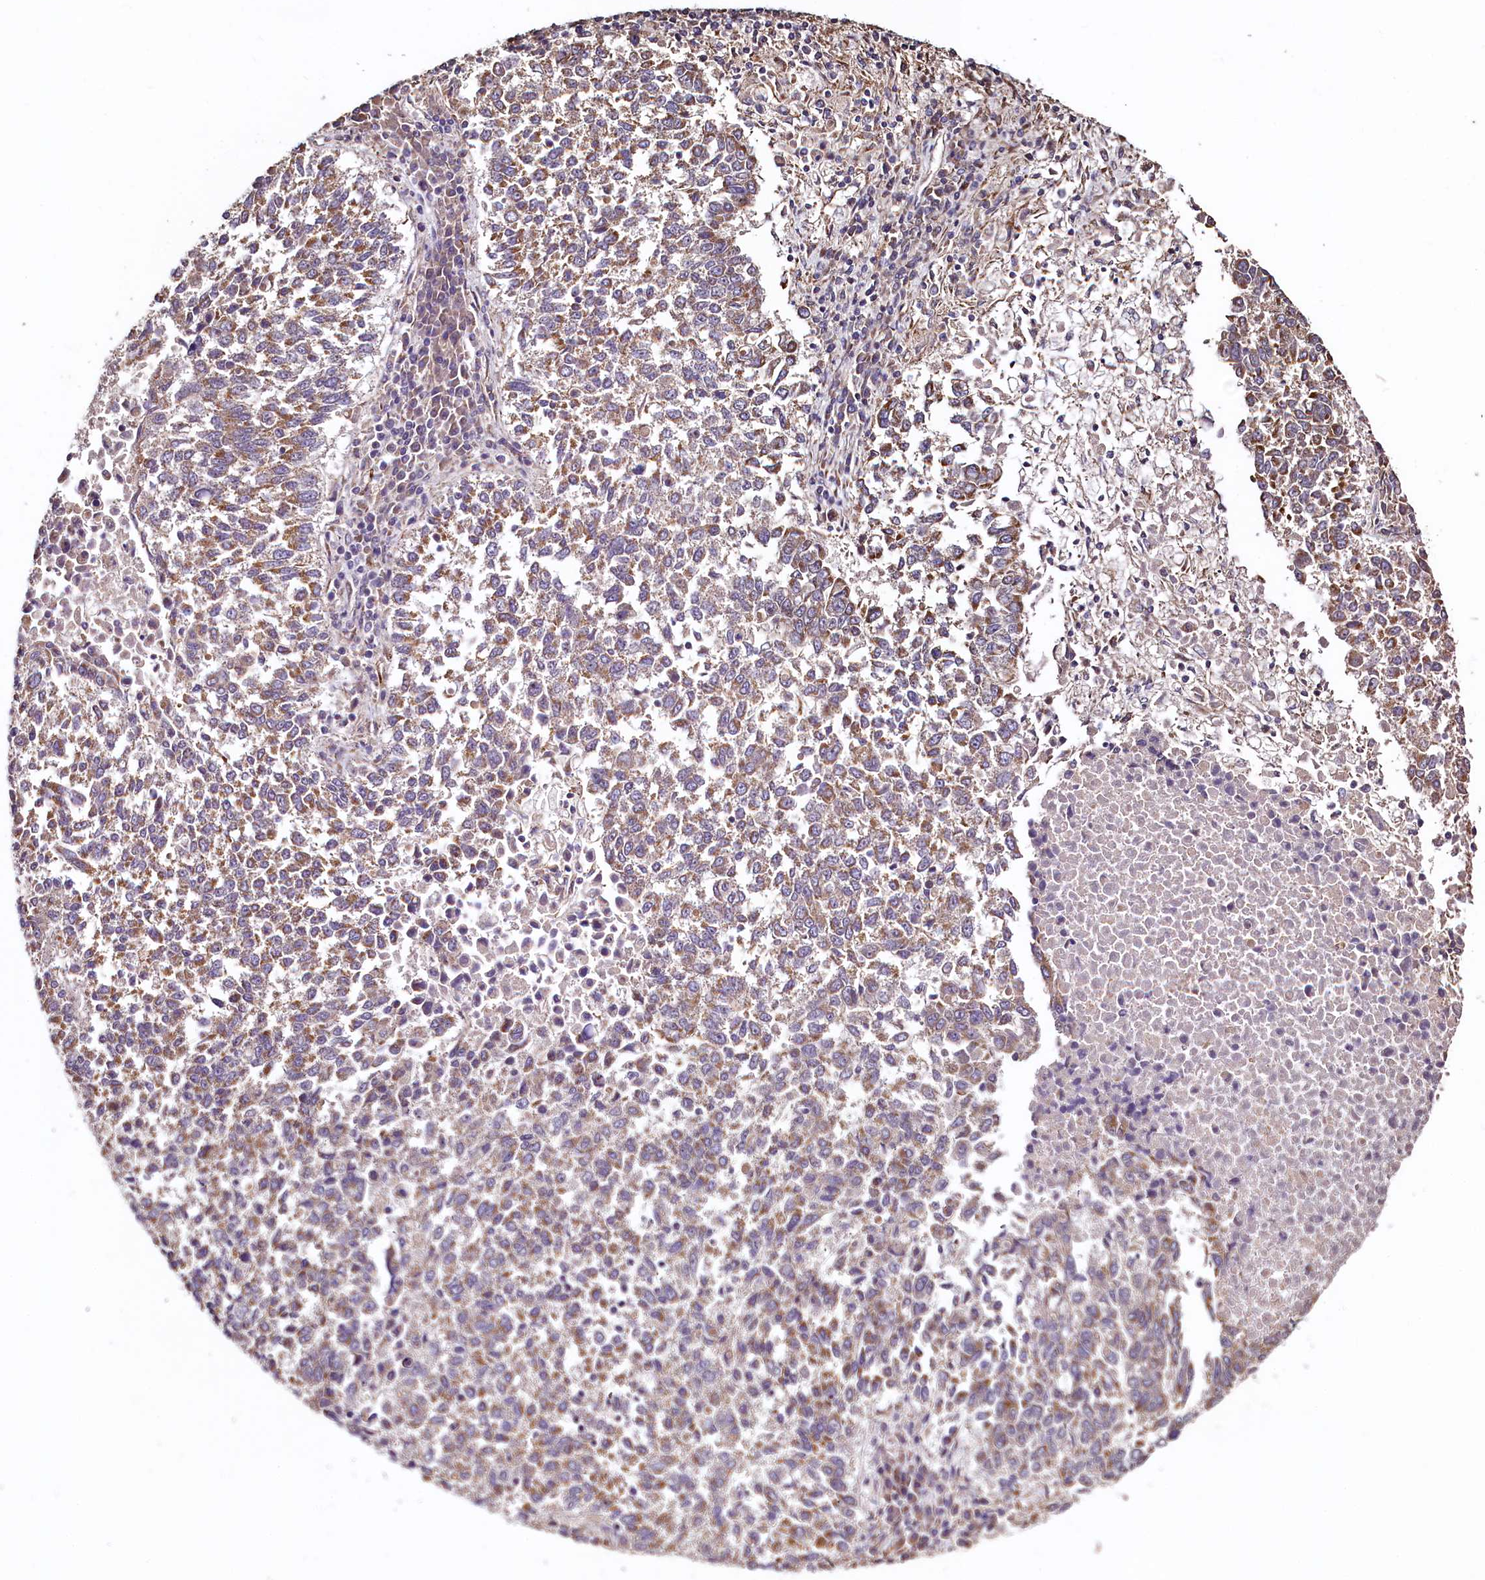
{"staining": {"intensity": "moderate", "quantity": ">75%", "location": "cytoplasmic/membranous"}, "tissue": "lung cancer", "cell_type": "Tumor cells", "image_type": "cancer", "snomed": [{"axis": "morphology", "description": "Squamous cell carcinoma, NOS"}, {"axis": "topography", "description": "Lung"}], "caption": "About >75% of tumor cells in lung cancer (squamous cell carcinoma) reveal moderate cytoplasmic/membranous protein positivity as visualized by brown immunohistochemical staining.", "gene": "RBFA", "patient": {"sex": "male", "age": 73}}